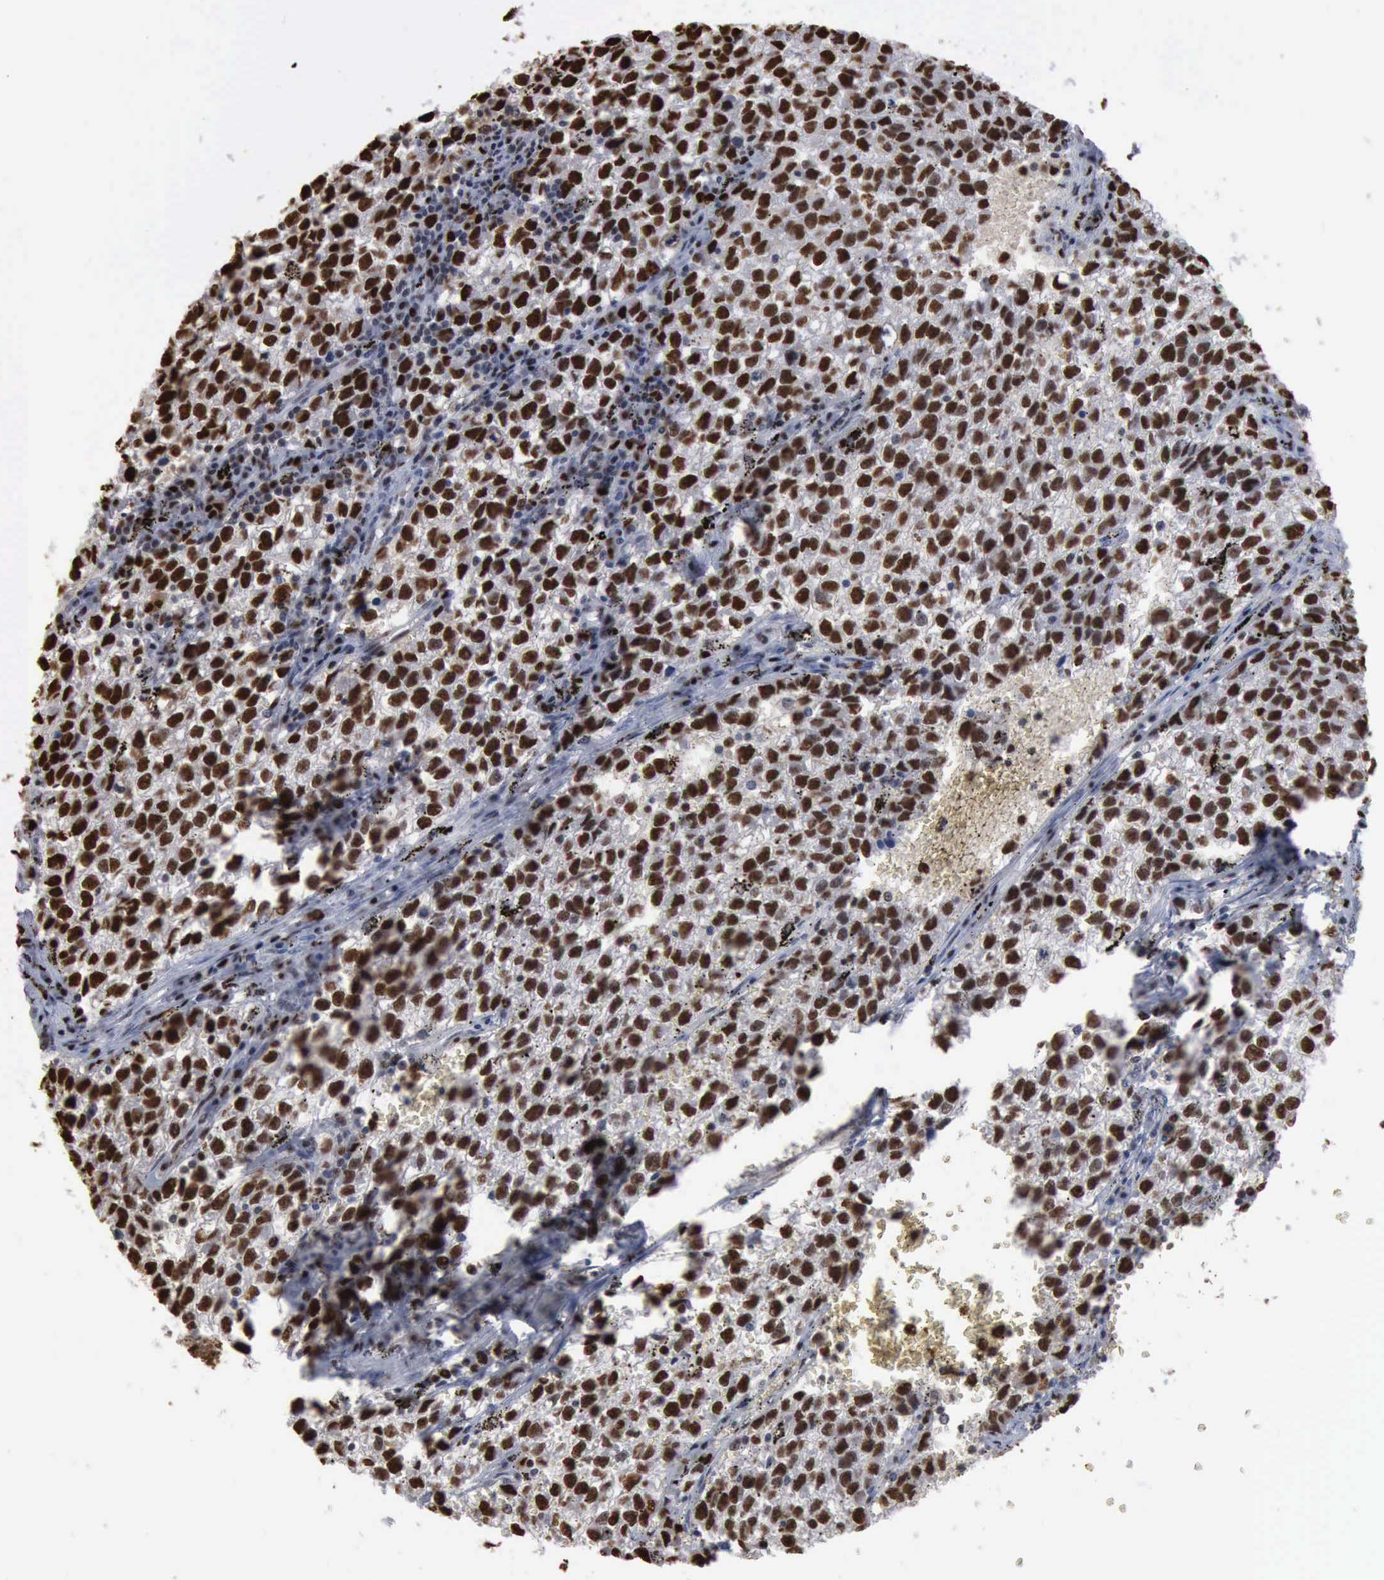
{"staining": {"intensity": "moderate", "quantity": ">75%", "location": "nuclear"}, "tissue": "testis cancer", "cell_type": "Tumor cells", "image_type": "cancer", "snomed": [{"axis": "morphology", "description": "Seminoma, NOS"}, {"axis": "topography", "description": "Testis"}], "caption": "A histopathology image of testis seminoma stained for a protein shows moderate nuclear brown staining in tumor cells.", "gene": "PCNA", "patient": {"sex": "male", "age": 35}}